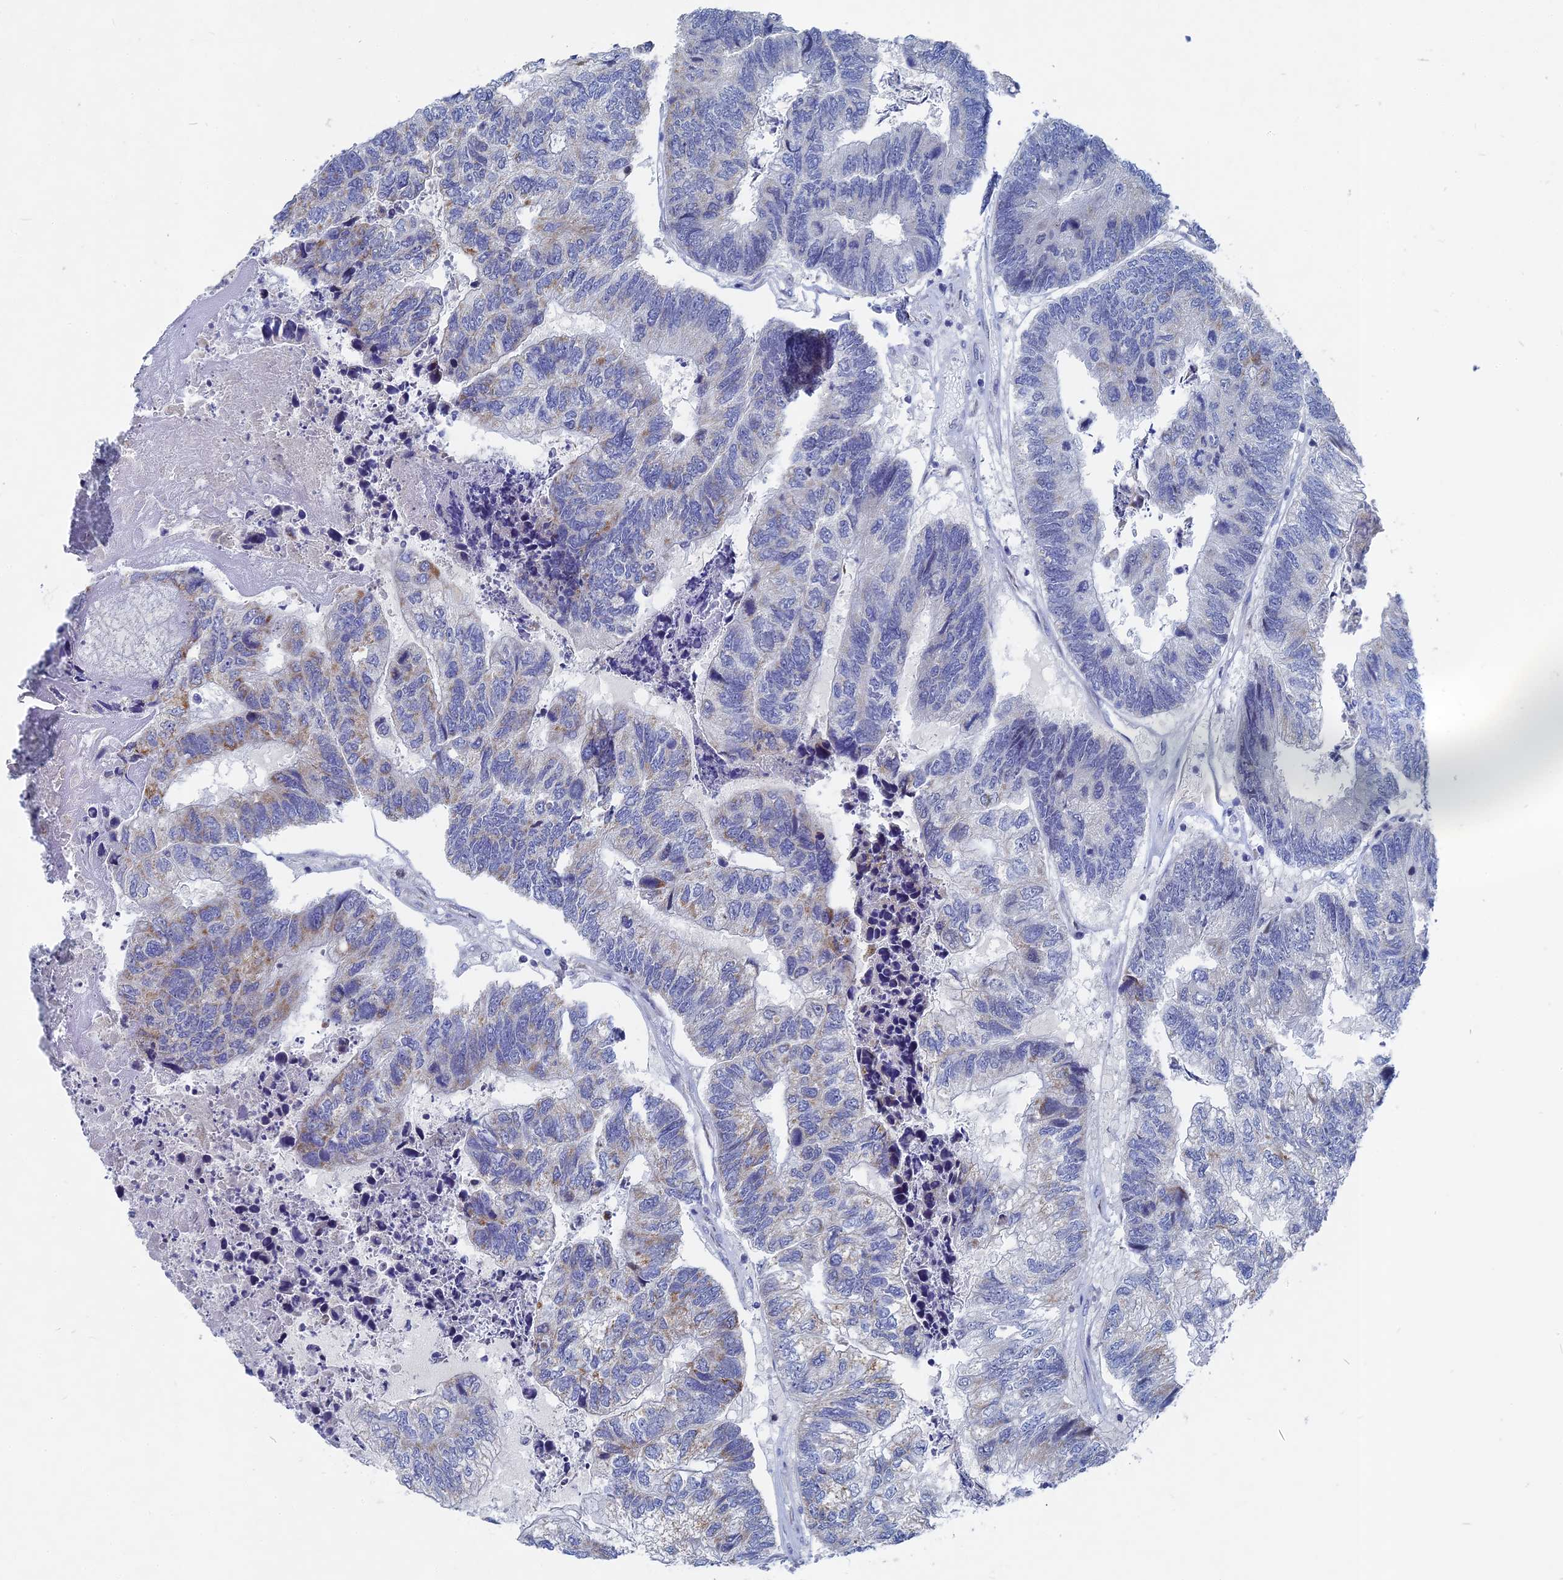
{"staining": {"intensity": "weak", "quantity": "<25%", "location": "cytoplasmic/membranous"}, "tissue": "colorectal cancer", "cell_type": "Tumor cells", "image_type": "cancer", "snomed": [{"axis": "morphology", "description": "Adenocarcinoma, NOS"}, {"axis": "topography", "description": "Colon"}], "caption": "The histopathology image displays no staining of tumor cells in colorectal adenocarcinoma.", "gene": "HIGD1A", "patient": {"sex": "female", "age": 67}}